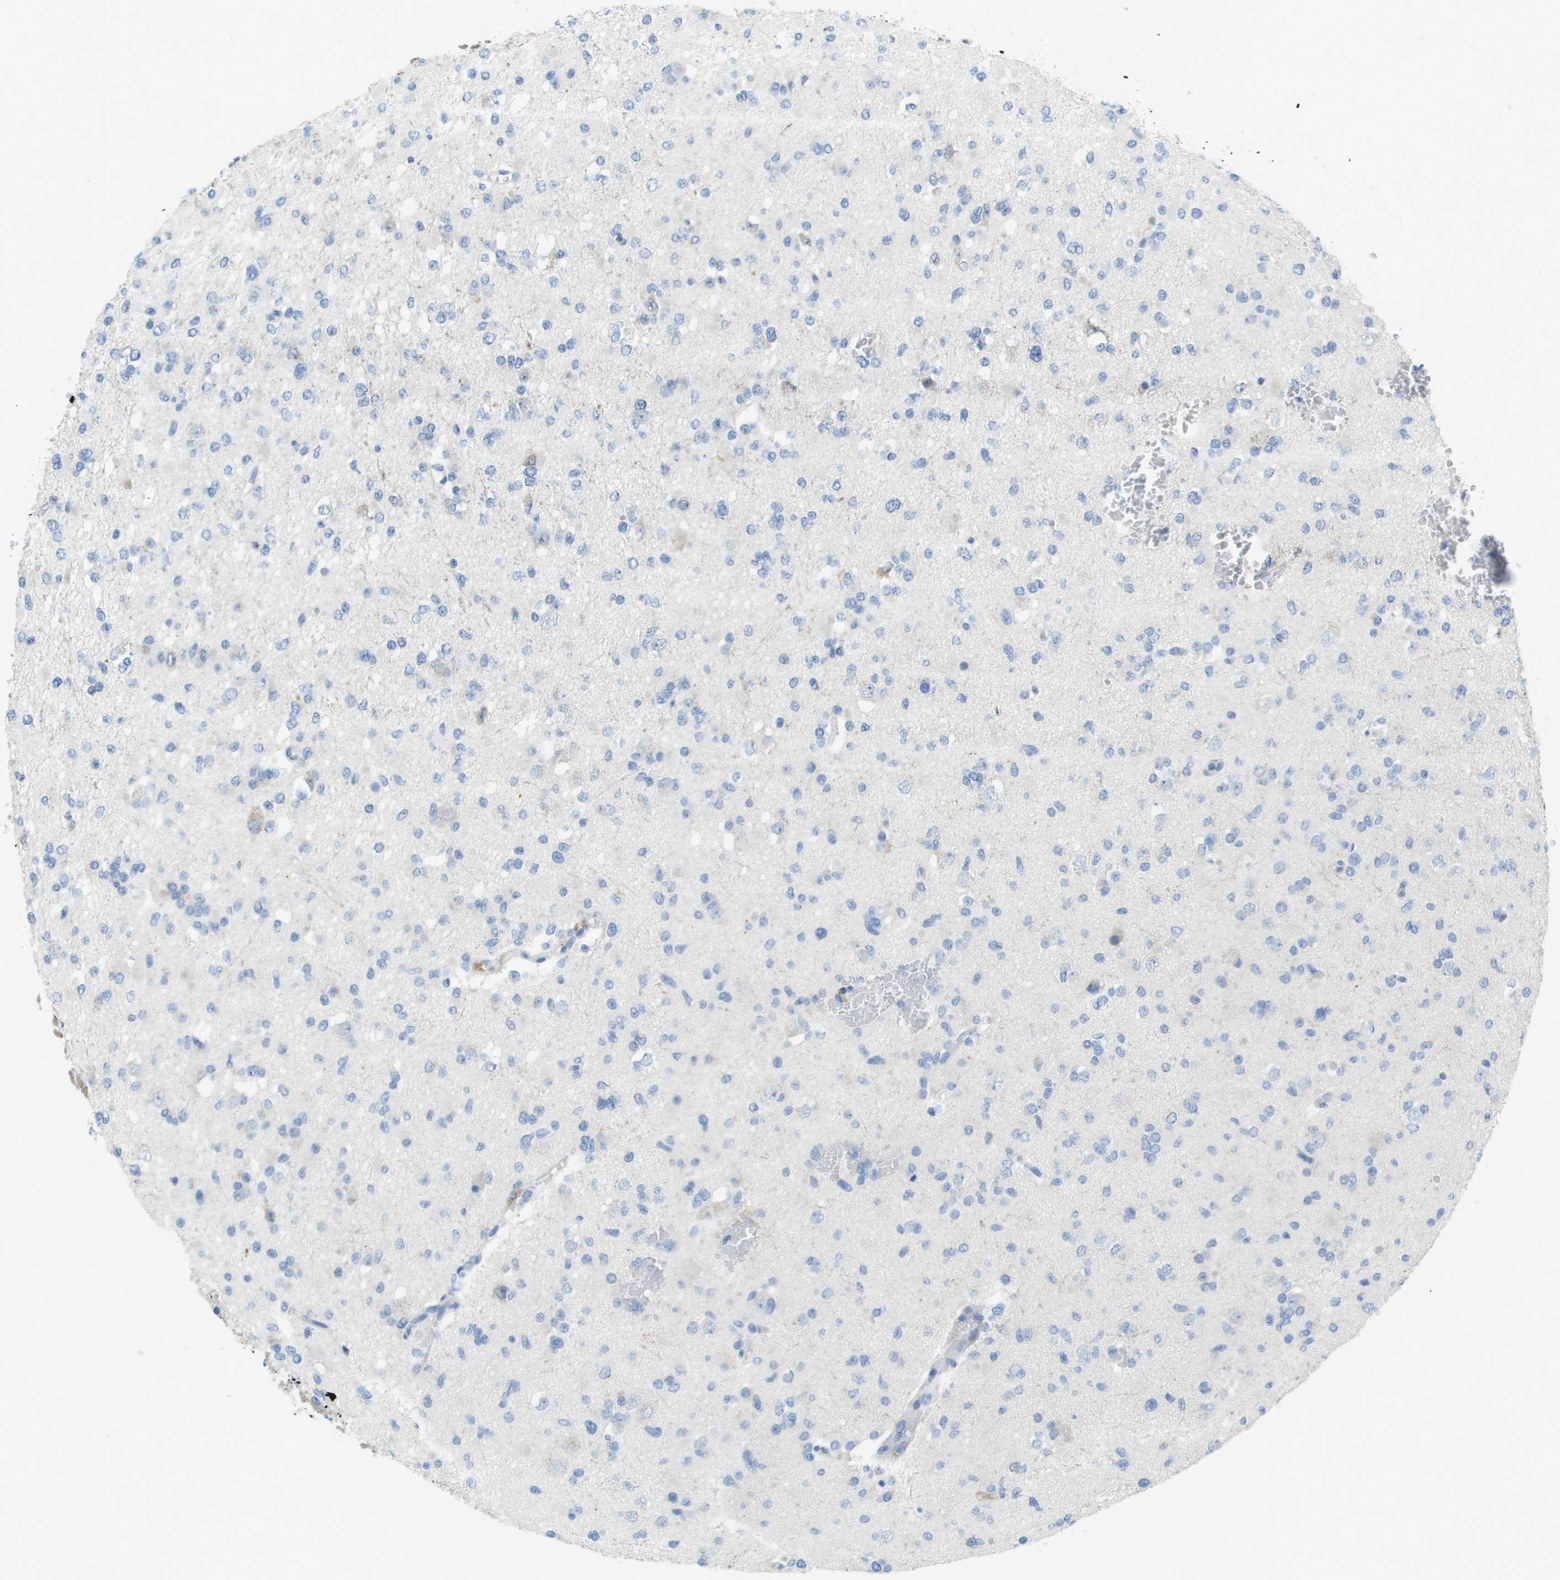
{"staining": {"intensity": "negative", "quantity": "none", "location": "none"}, "tissue": "glioma", "cell_type": "Tumor cells", "image_type": "cancer", "snomed": [{"axis": "morphology", "description": "Glioma, malignant, Low grade"}, {"axis": "topography", "description": "Brain"}], "caption": "A high-resolution image shows immunohistochemistry (IHC) staining of malignant glioma (low-grade), which displays no significant positivity in tumor cells.", "gene": "PTGDR2", "patient": {"sex": "female", "age": 22}}